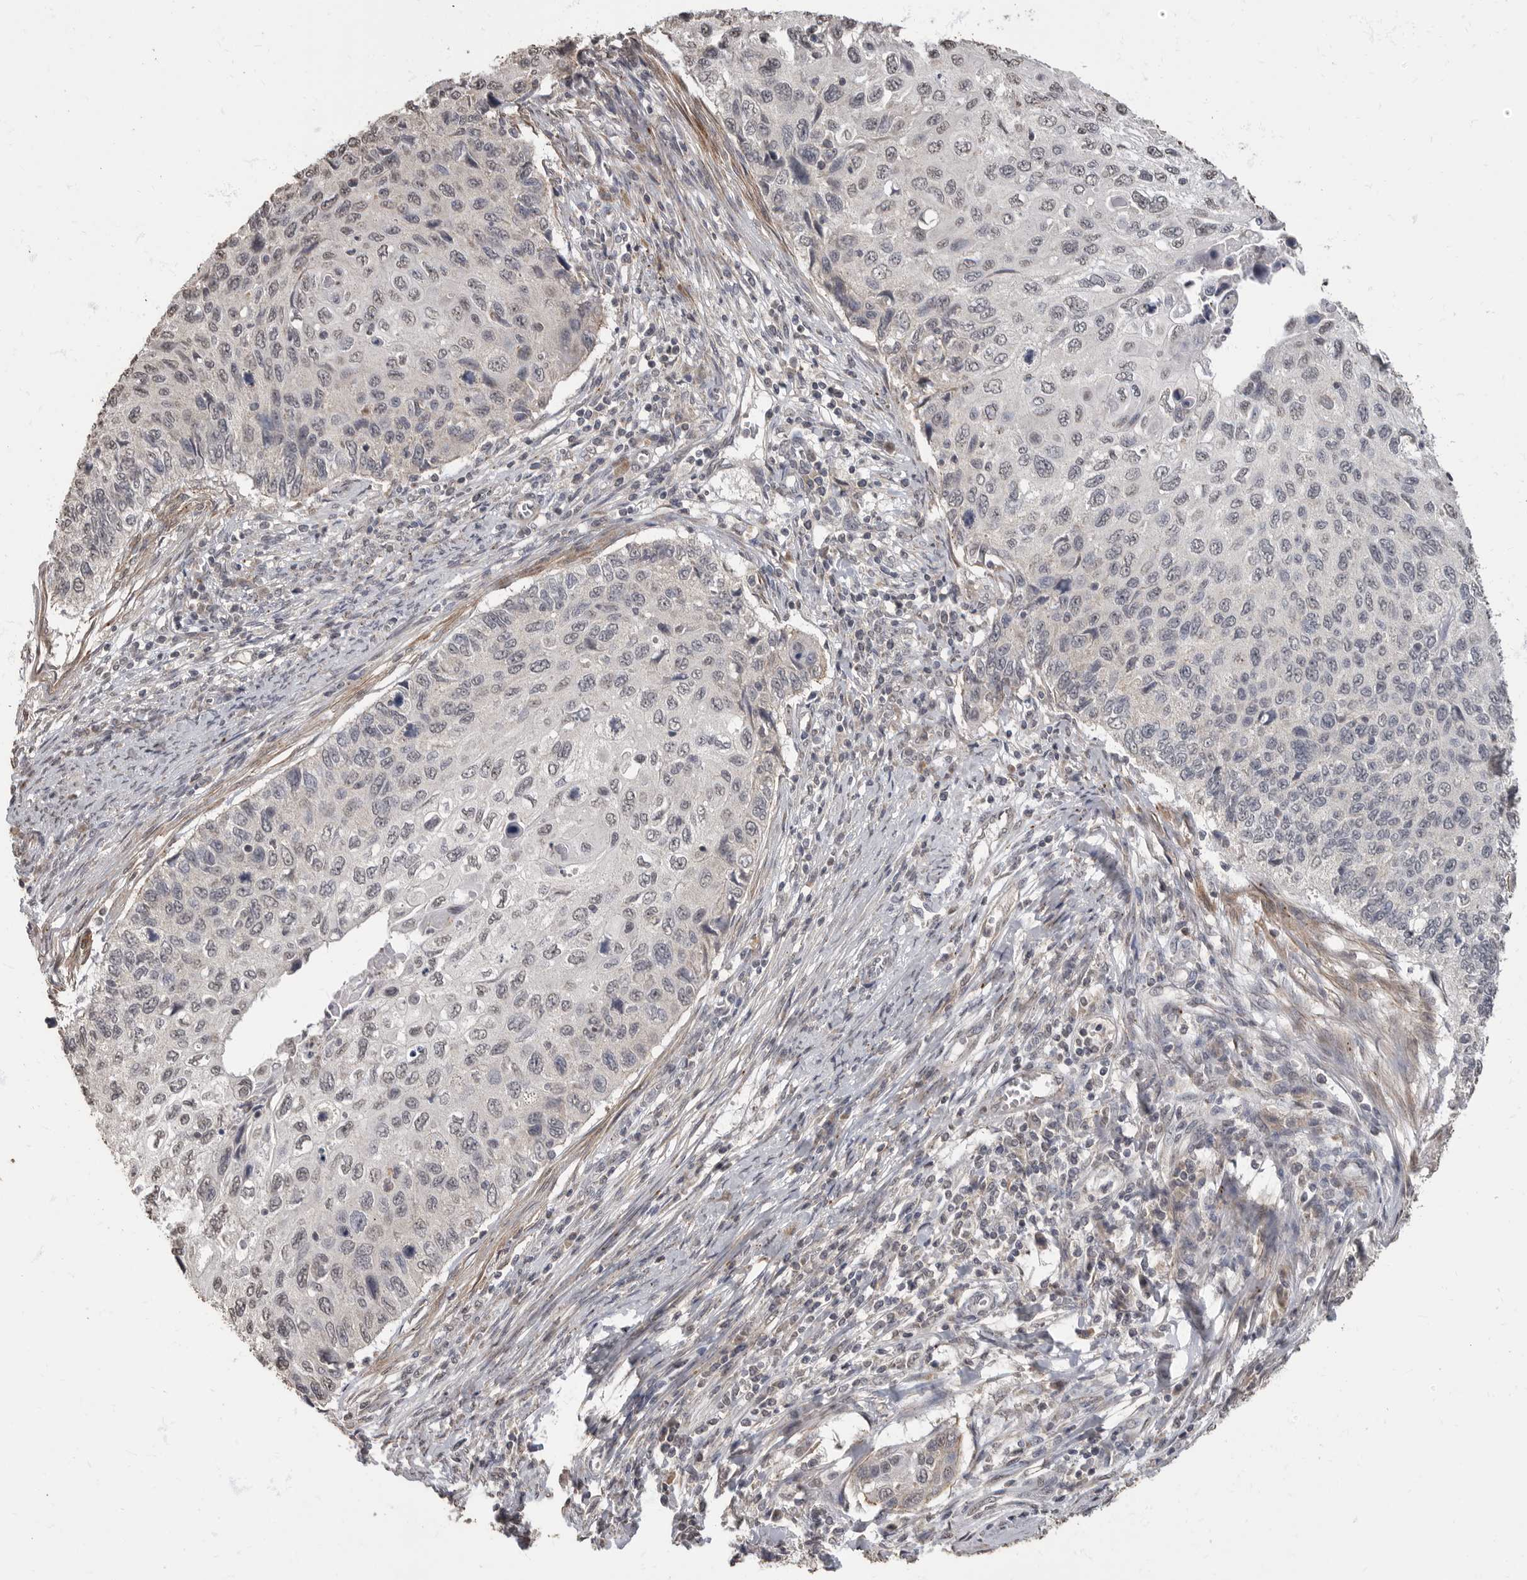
{"staining": {"intensity": "negative", "quantity": "none", "location": "none"}, "tissue": "cervical cancer", "cell_type": "Tumor cells", "image_type": "cancer", "snomed": [{"axis": "morphology", "description": "Squamous cell carcinoma, NOS"}, {"axis": "topography", "description": "Cervix"}], "caption": "Human cervical cancer (squamous cell carcinoma) stained for a protein using IHC shows no positivity in tumor cells.", "gene": "MAFG", "patient": {"sex": "female", "age": 70}}